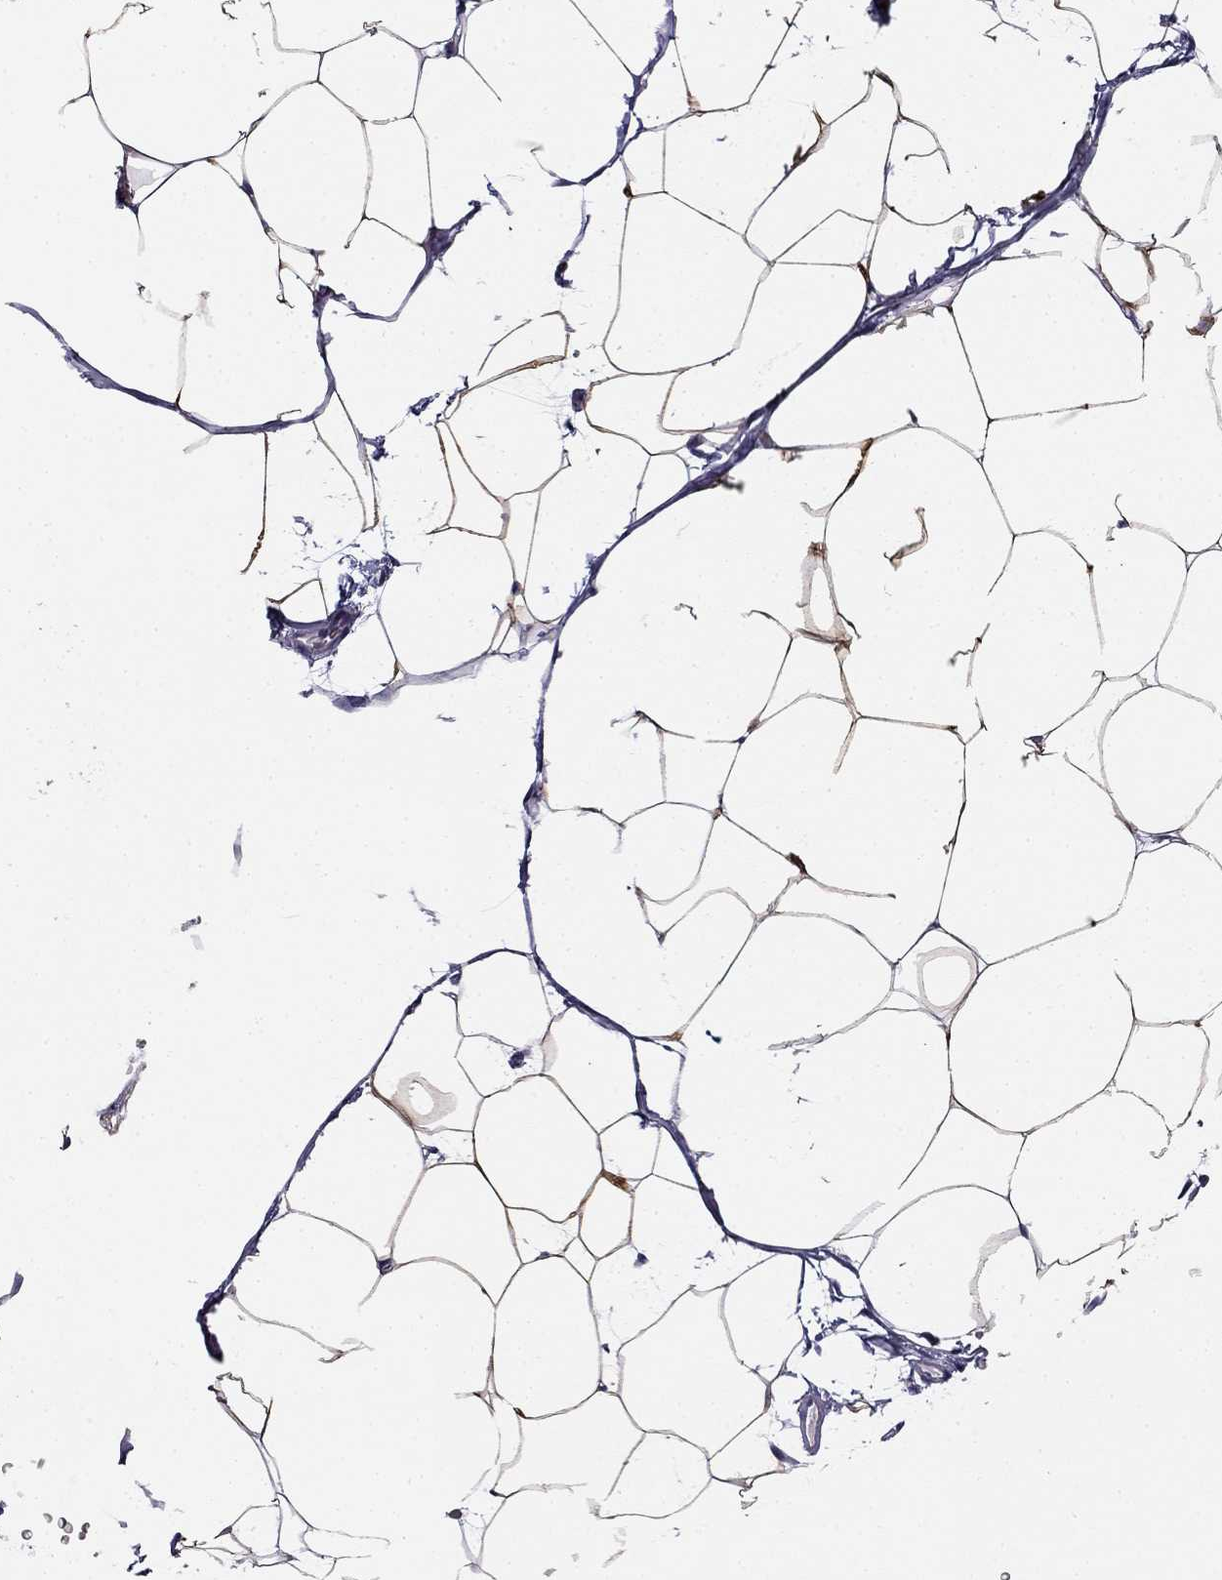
{"staining": {"intensity": "strong", "quantity": "25%-75%", "location": "cytoplasmic/membranous"}, "tissue": "adipose tissue", "cell_type": "Adipocytes", "image_type": "normal", "snomed": [{"axis": "morphology", "description": "Normal tissue, NOS"}, {"axis": "topography", "description": "Adipose tissue"}], "caption": "Unremarkable adipose tissue exhibits strong cytoplasmic/membranous staining in about 25%-75% of adipocytes The staining is performed using DAB (3,3'-diaminobenzidine) brown chromogen to label protein expression. The nuclei are counter-stained blue using hematoxylin..", "gene": "CNR1", "patient": {"sex": "male", "age": 57}}